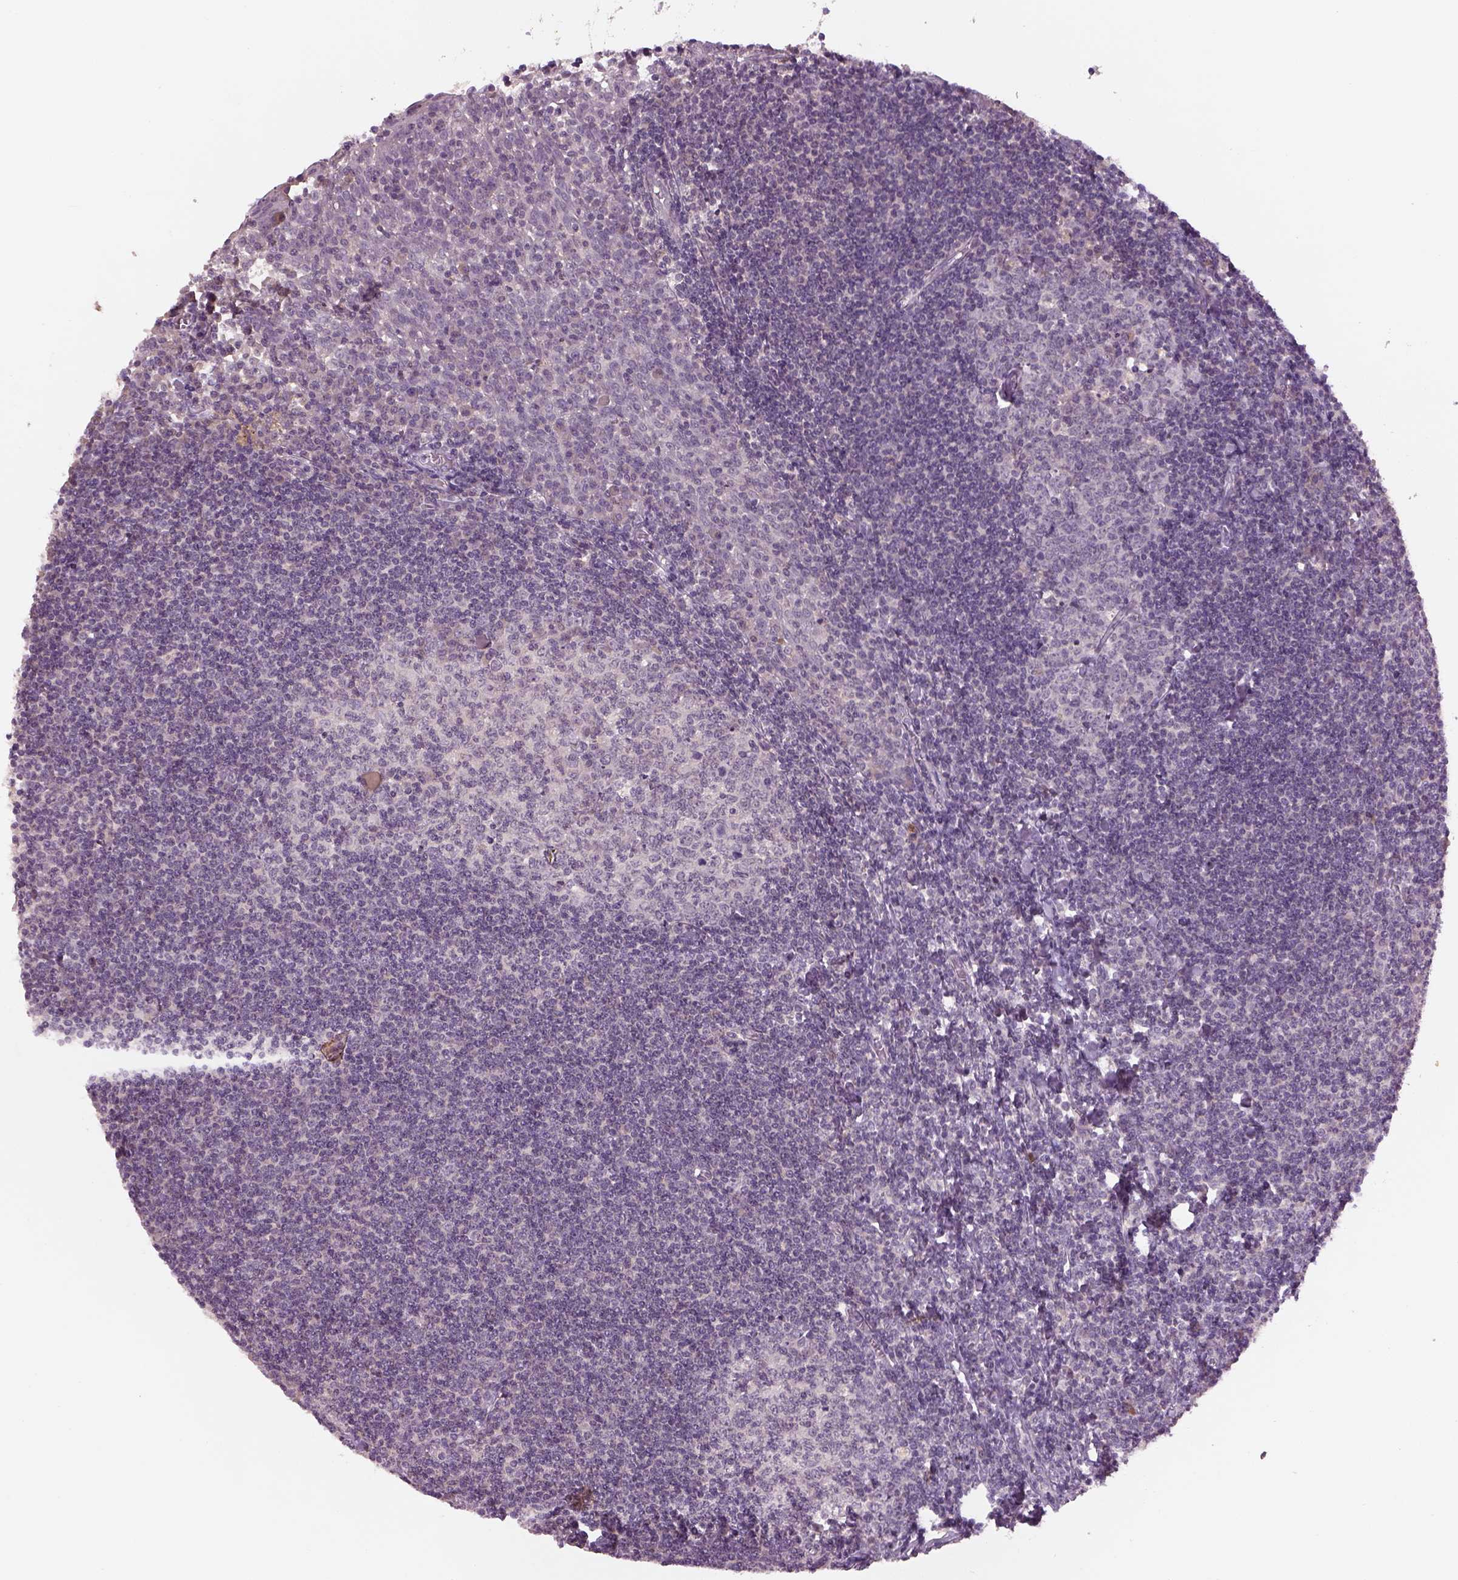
{"staining": {"intensity": "negative", "quantity": "none", "location": "none"}, "tissue": "tonsil", "cell_type": "Germinal center cells", "image_type": "normal", "snomed": [{"axis": "morphology", "description": "Normal tissue, NOS"}, {"axis": "topography", "description": "Tonsil"}], "caption": "Image shows no protein expression in germinal center cells of benign tonsil.", "gene": "GDNF", "patient": {"sex": "female", "age": 12}}